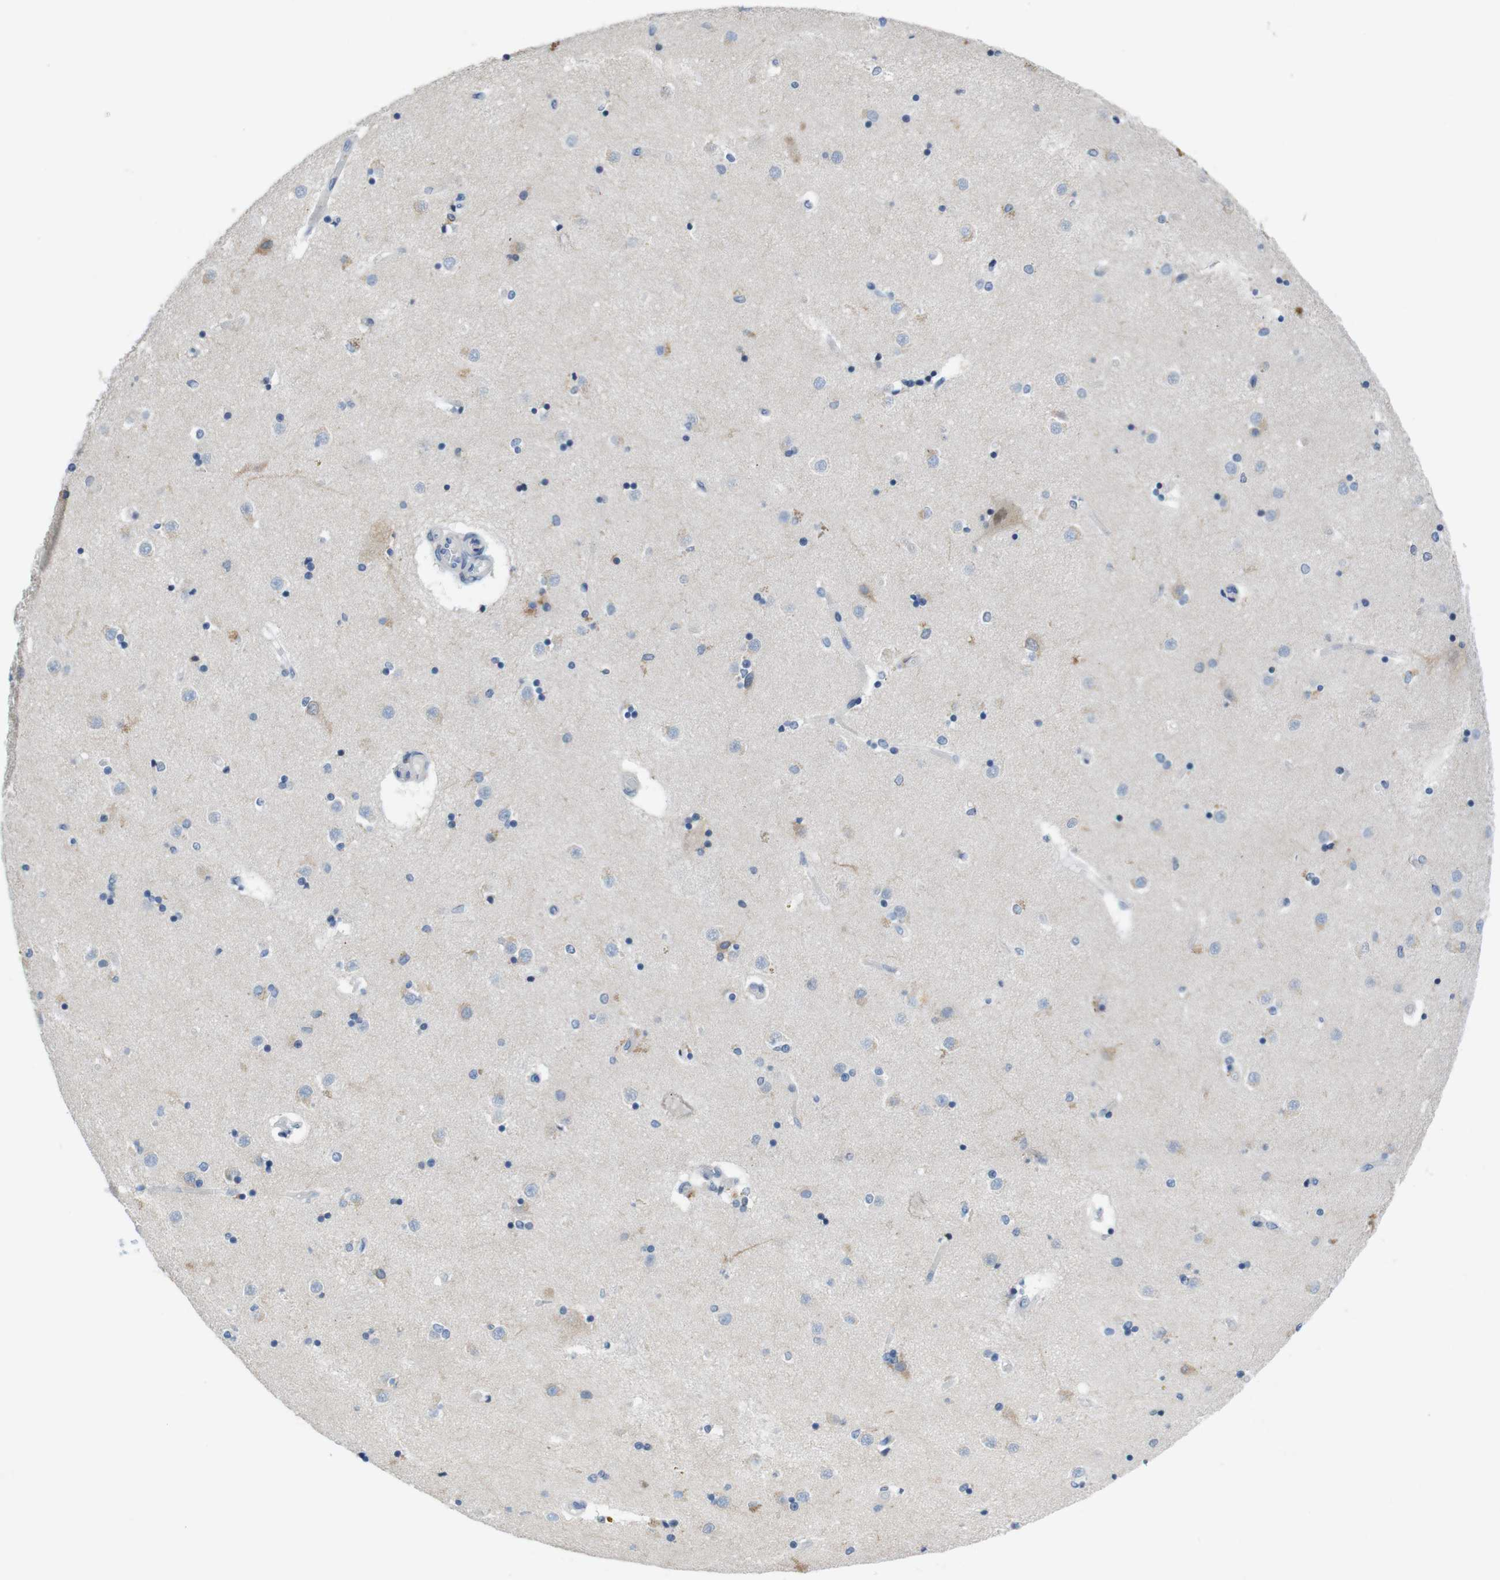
{"staining": {"intensity": "negative", "quantity": "none", "location": "none"}, "tissue": "caudate", "cell_type": "Glial cells", "image_type": "normal", "snomed": [{"axis": "morphology", "description": "Normal tissue, NOS"}, {"axis": "topography", "description": "Lateral ventricle wall"}], "caption": "Human caudate stained for a protein using immunohistochemistry (IHC) displays no expression in glial cells.", "gene": "TJP3", "patient": {"sex": "female", "age": 54}}